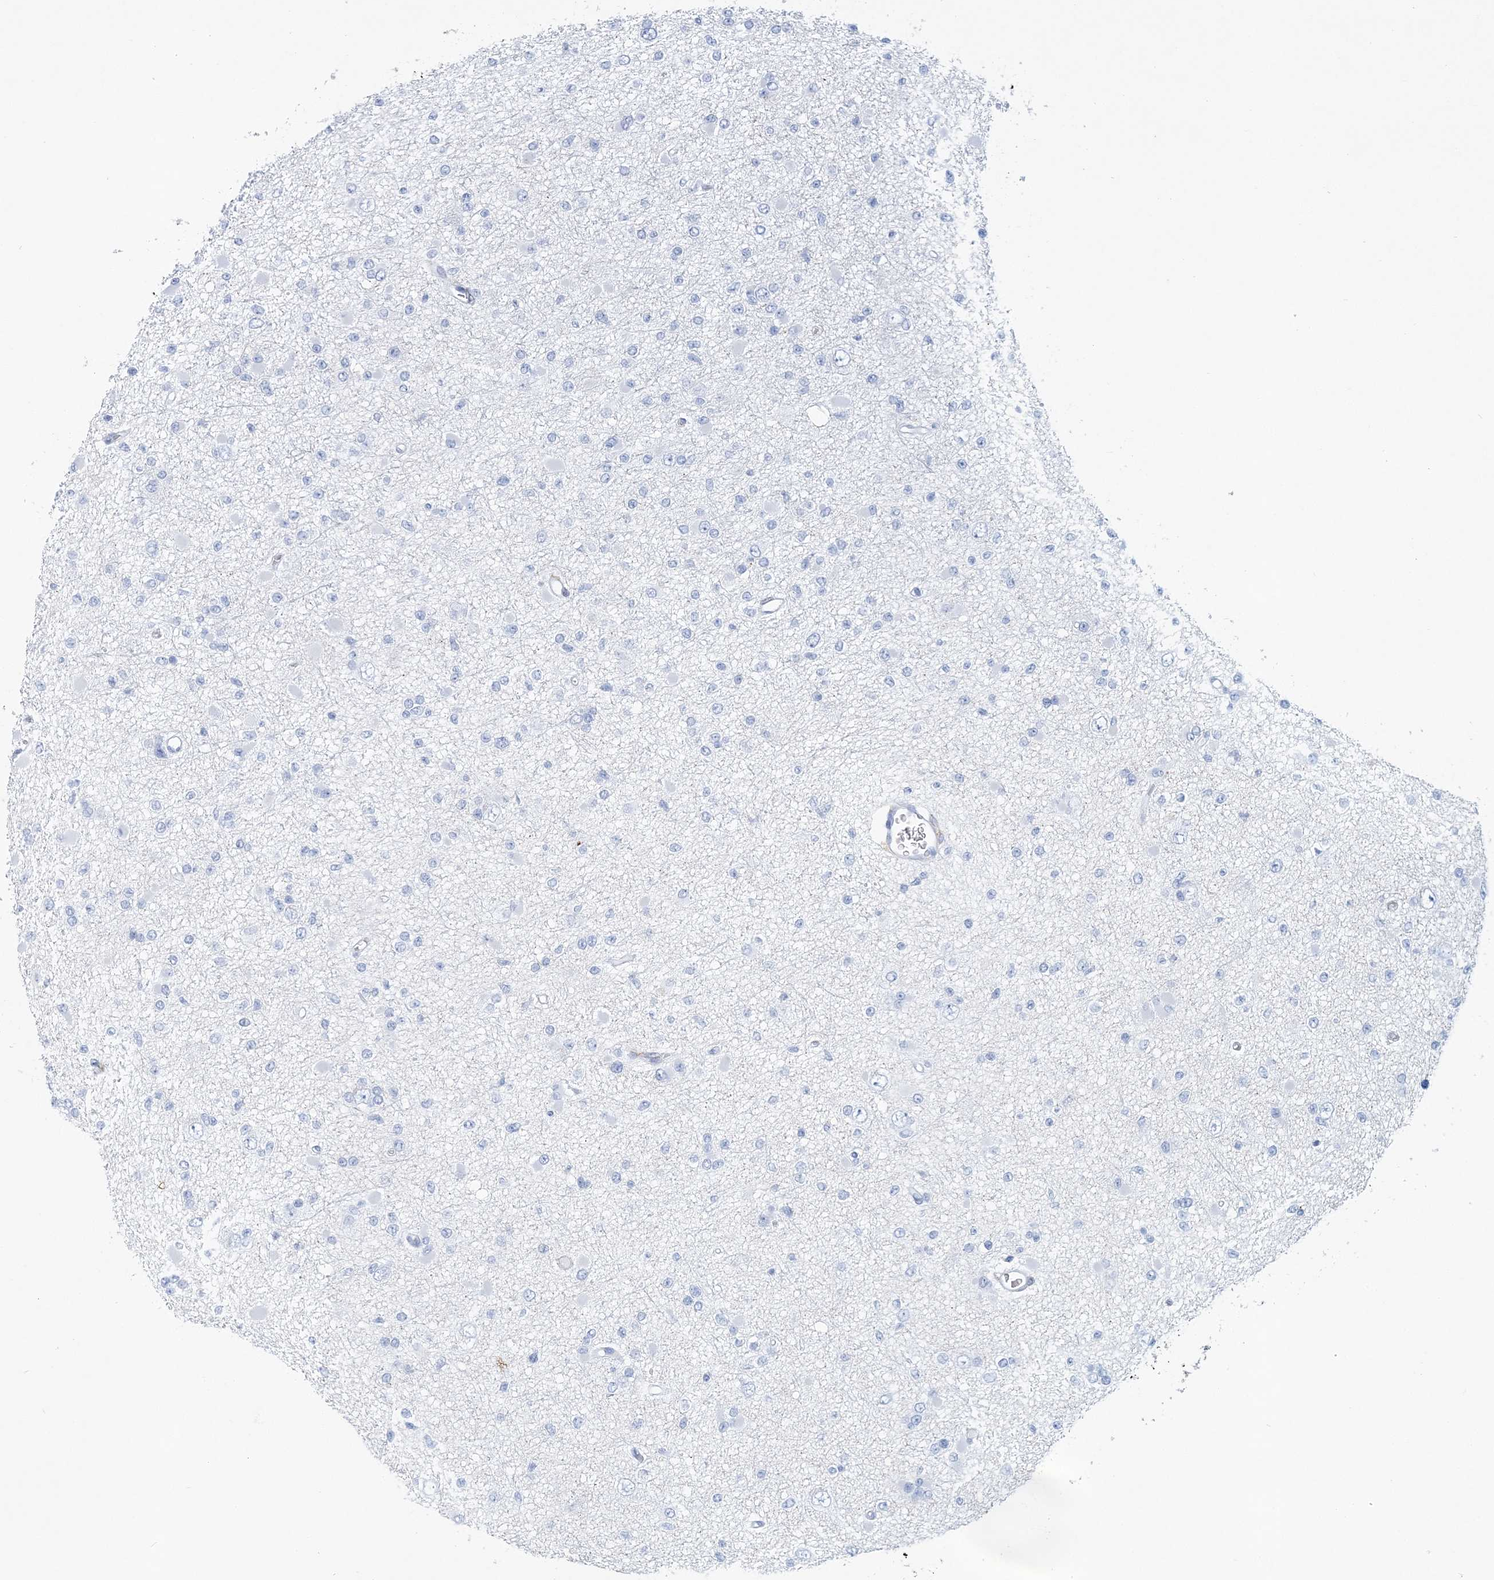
{"staining": {"intensity": "negative", "quantity": "none", "location": "none"}, "tissue": "glioma", "cell_type": "Tumor cells", "image_type": "cancer", "snomed": [{"axis": "morphology", "description": "Glioma, malignant, Low grade"}, {"axis": "topography", "description": "Brain"}], "caption": "Glioma stained for a protein using immunohistochemistry exhibits no positivity tumor cells.", "gene": "NKX6-1", "patient": {"sex": "female", "age": 22}}